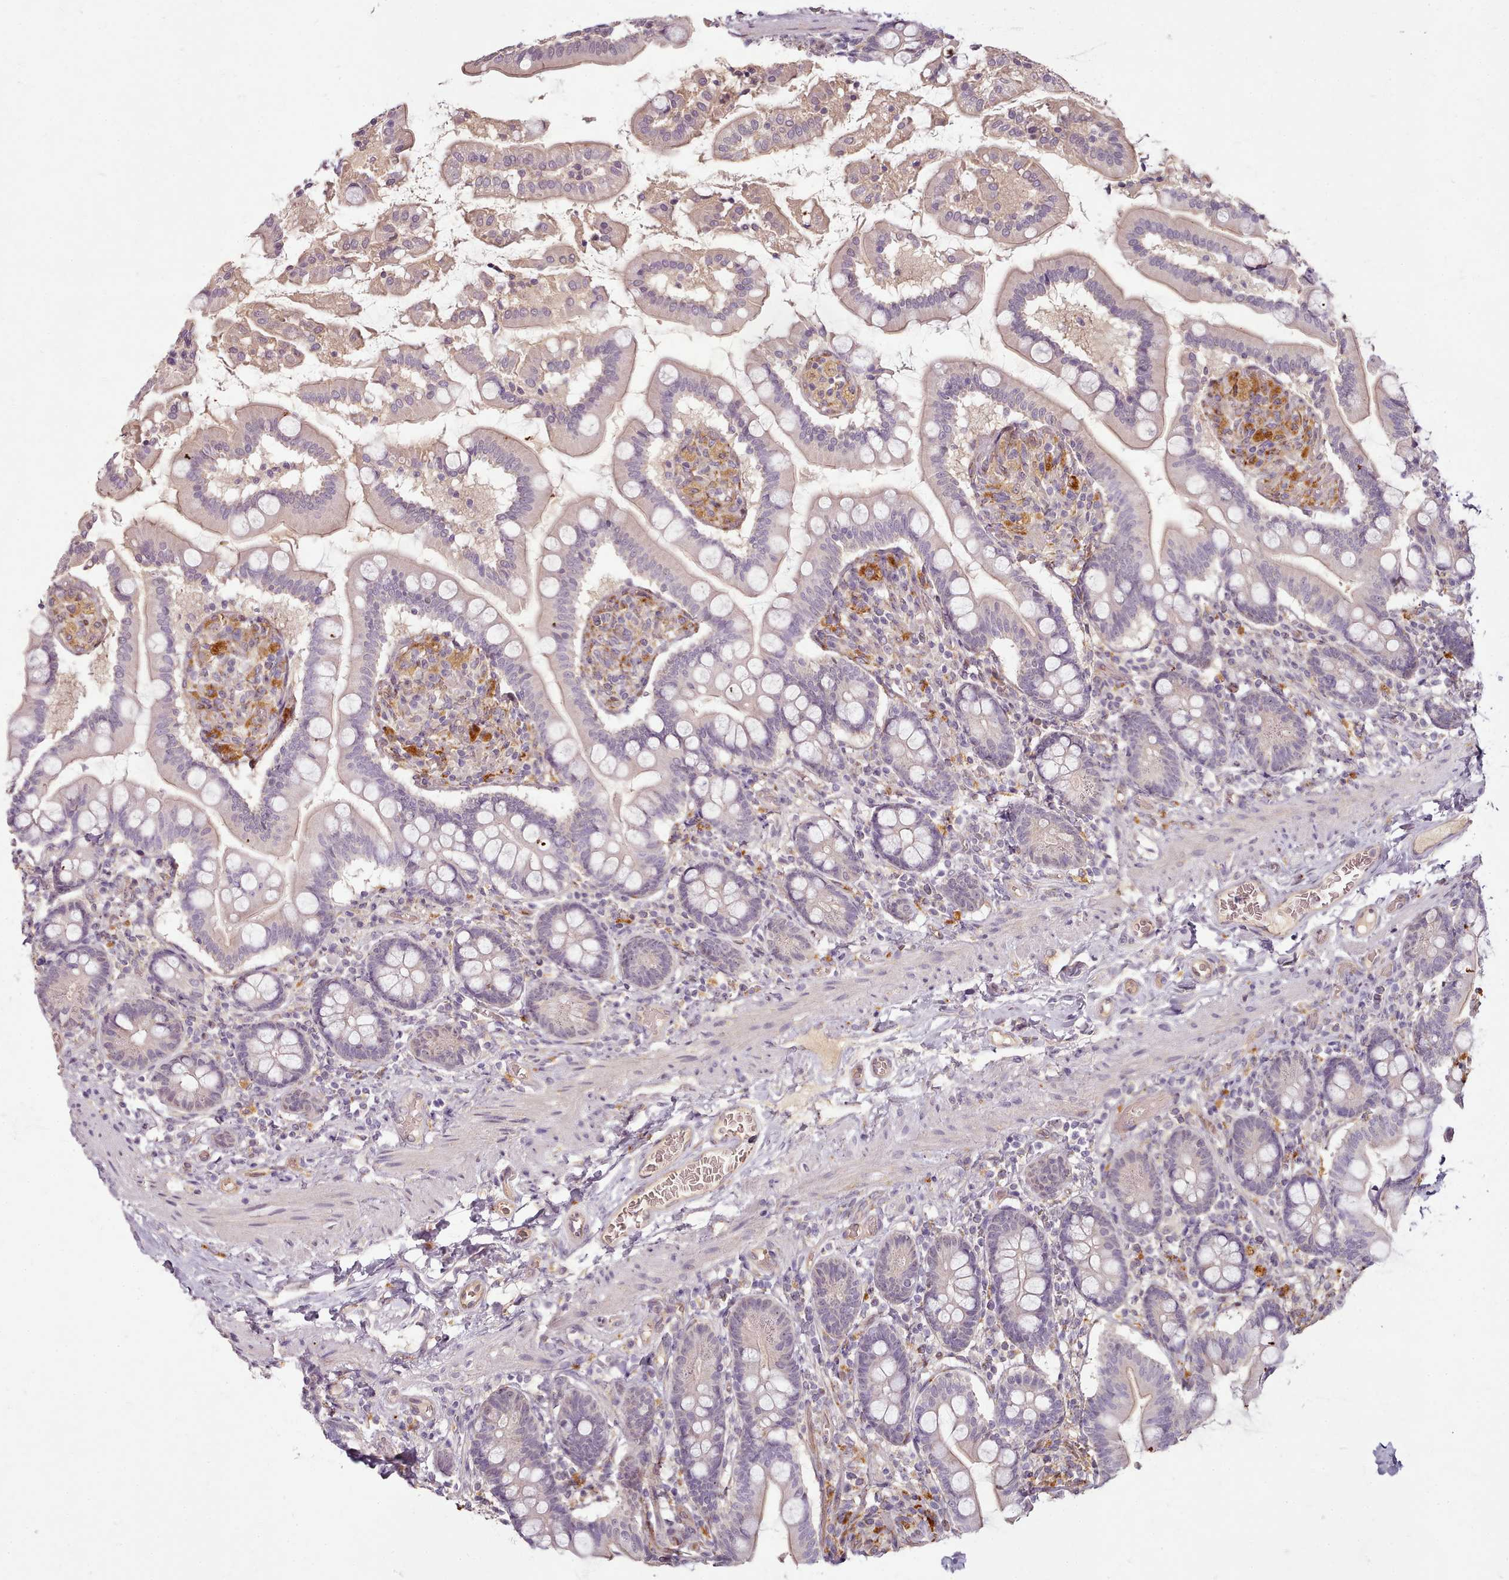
{"staining": {"intensity": "weak", "quantity": "25%-75%", "location": "cytoplasmic/membranous"}, "tissue": "small intestine", "cell_type": "Glandular cells", "image_type": "normal", "snomed": [{"axis": "morphology", "description": "Normal tissue, NOS"}, {"axis": "topography", "description": "Small intestine"}], "caption": "A photomicrograph of small intestine stained for a protein reveals weak cytoplasmic/membranous brown staining in glandular cells. The staining is performed using DAB brown chromogen to label protein expression. The nuclei are counter-stained blue using hematoxylin.", "gene": "C1QTNF5", "patient": {"sex": "female", "age": 64}}